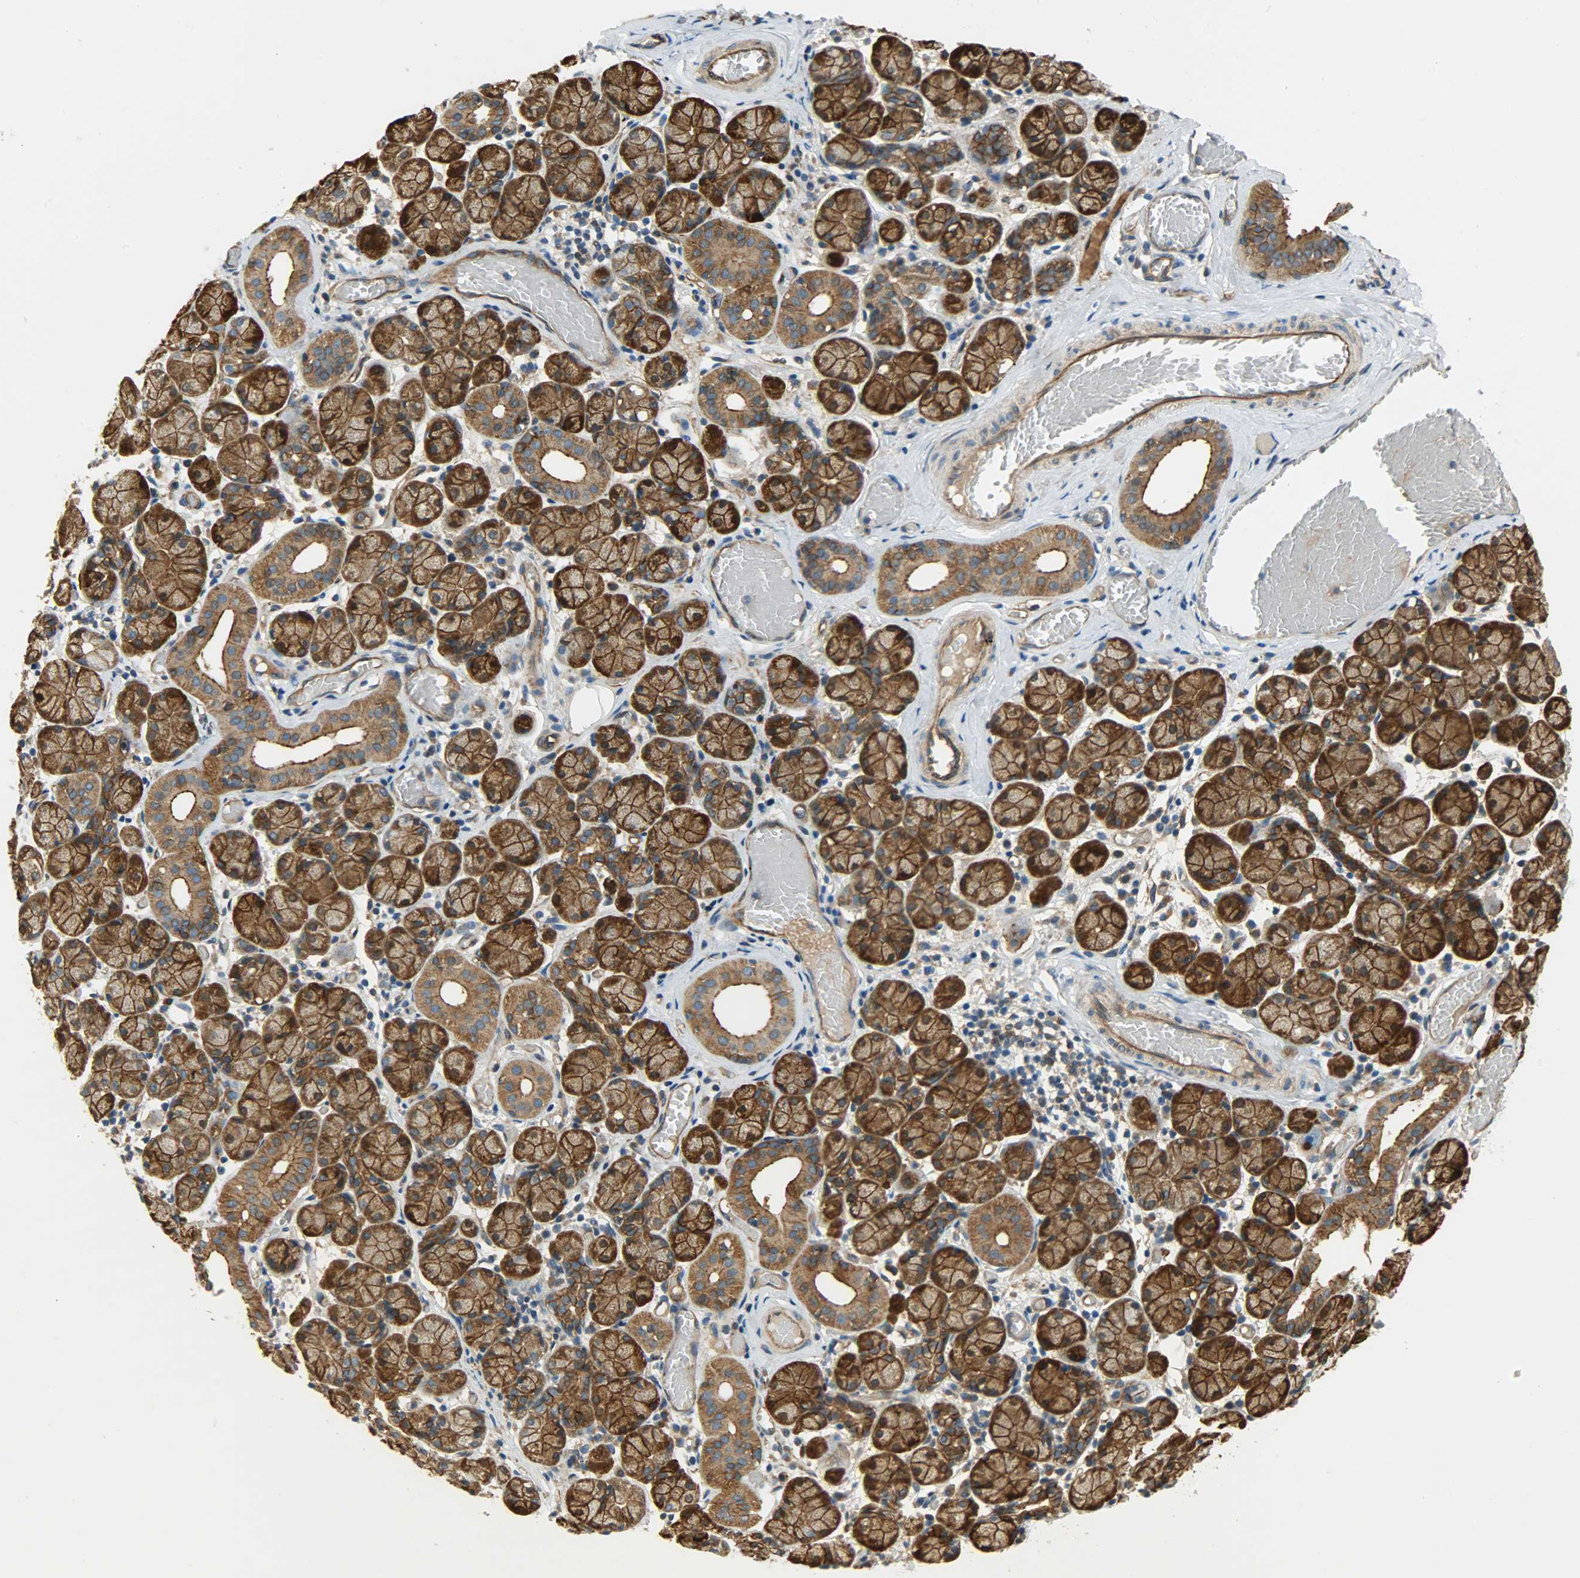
{"staining": {"intensity": "strong", "quantity": ">75%", "location": "cytoplasmic/membranous"}, "tissue": "salivary gland", "cell_type": "Glandular cells", "image_type": "normal", "snomed": [{"axis": "morphology", "description": "Normal tissue, NOS"}, {"axis": "topography", "description": "Salivary gland"}], "caption": "A high amount of strong cytoplasmic/membranous positivity is identified in about >75% of glandular cells in benign salivary gland. (DAB IHC, brown staining for protein, blue staining for nuclei).", "gene": "KIAA1217", "patient": {"sex": "female", "age": 24}}